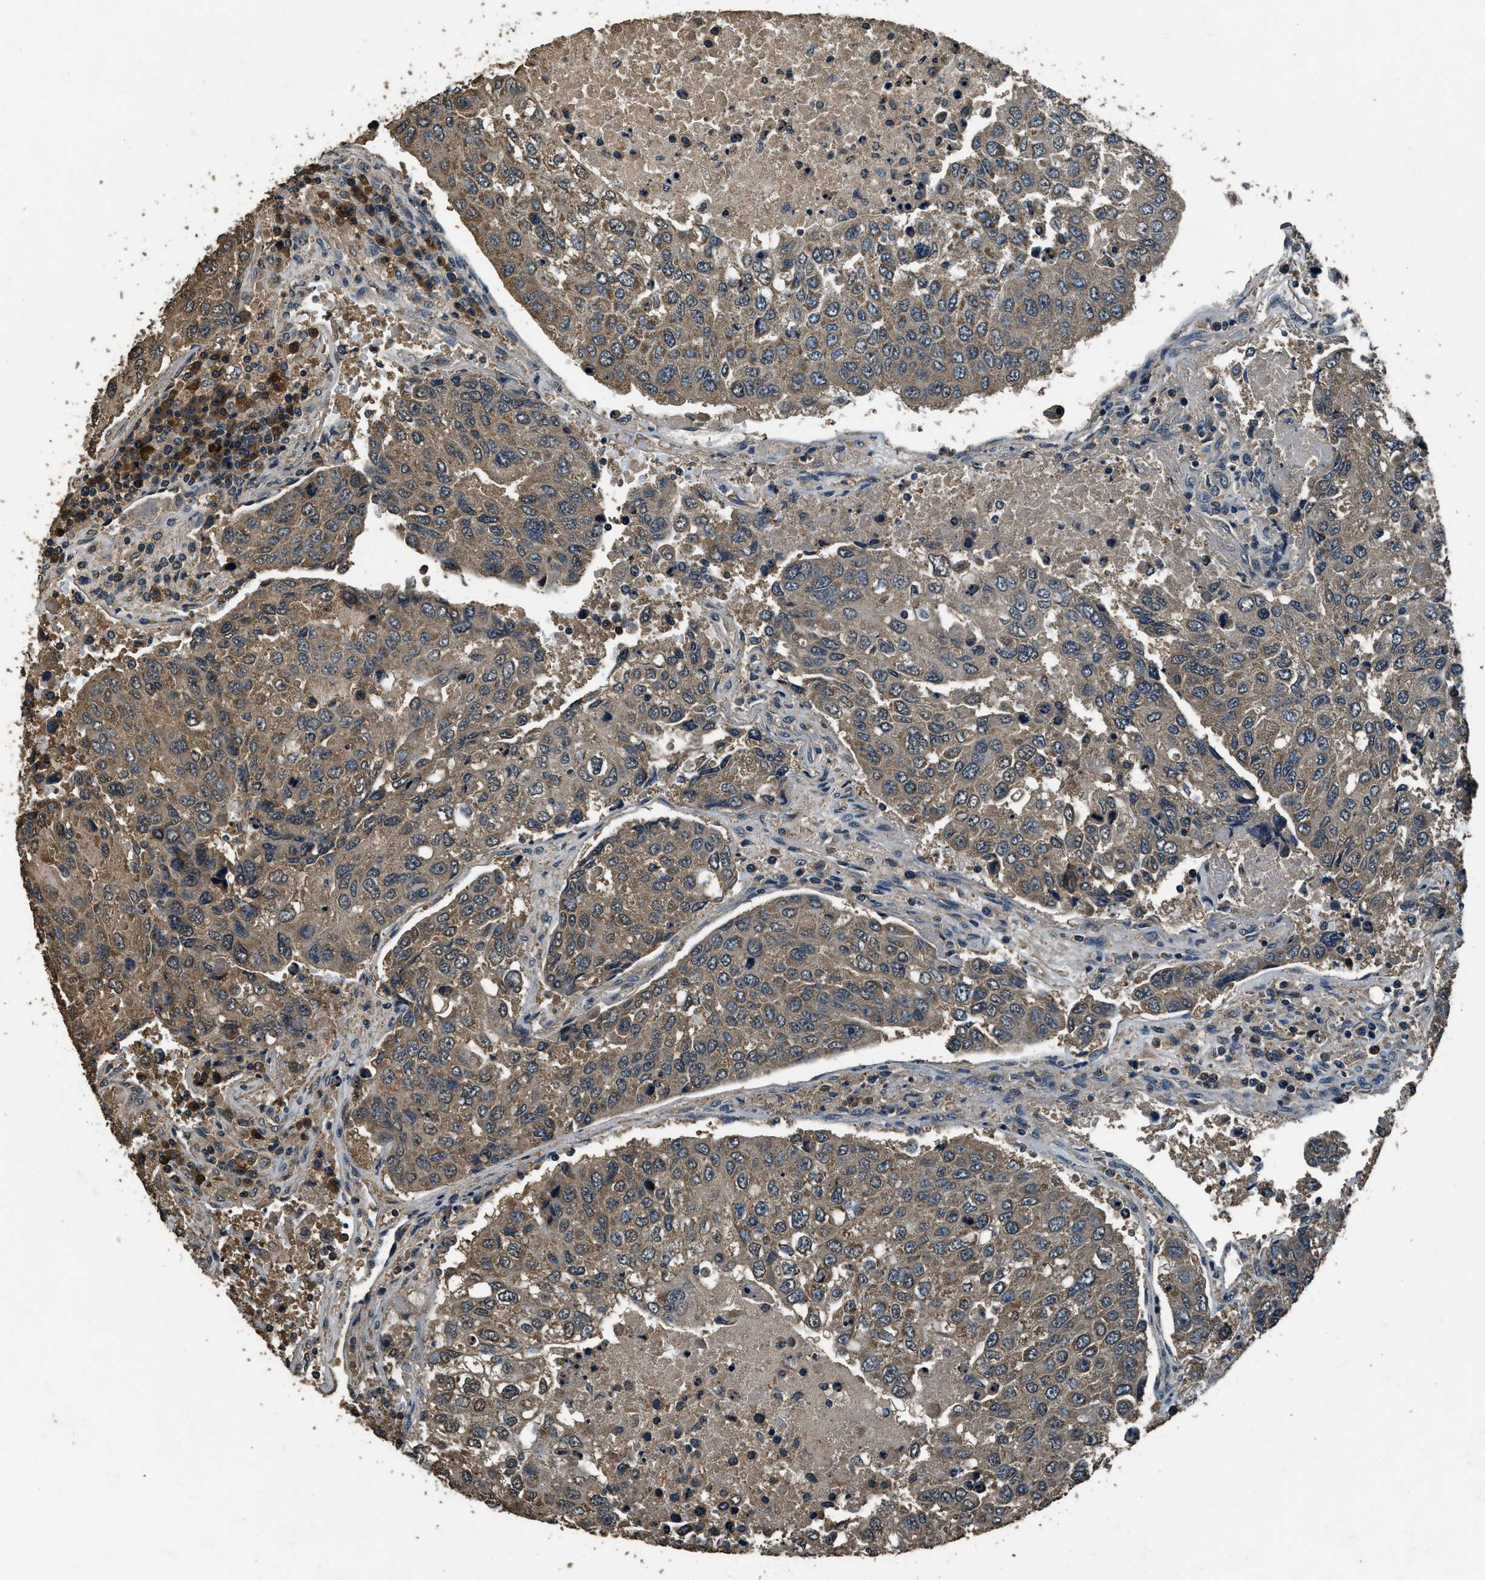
{"staining": {"intensity": "weak", "quantity": ">75%", "location": "cytoplasmic/membranous"}, "tissue": "urothelial cancer", "cell_type": "Tumor cells", "image_type": "cancer", "snomed": [{"axis": "morphology", "description": "Urothelial carcinoma, High grade"}, {"axis": "topography", "description": "Lymph node"}, {"axis": "topography", "description": "Urinary bladder"}], "caption": "Human urothelial cancer stained with a protein marker displays weak staining in tumor cells.", "gene": "SALL3", "patient": {"sex": "male", "age": 51}}